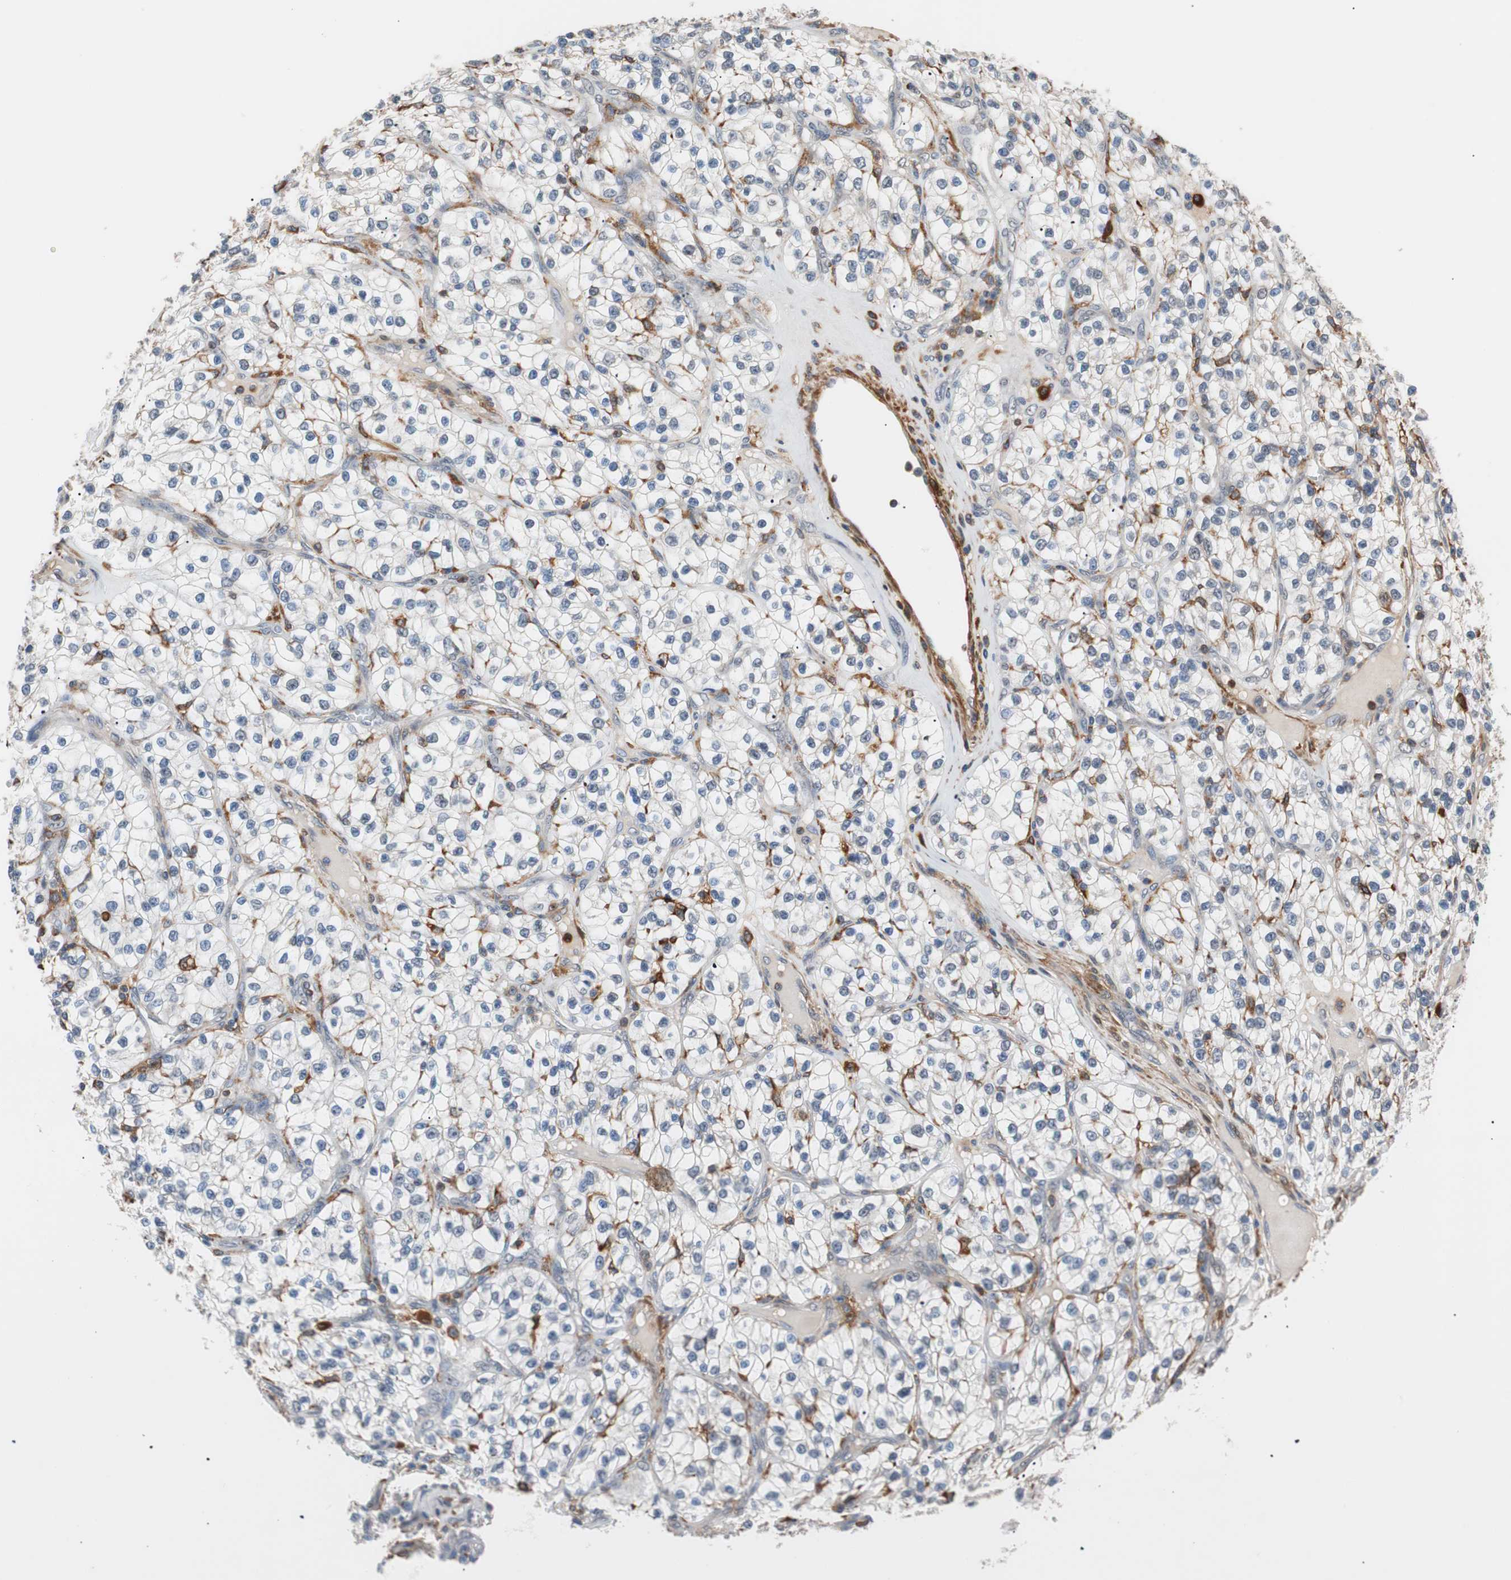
{"staining": {"intensity": "weak", "quantity": "<25%", "location": "cytoplasmic/membranous"}, "tissue": "renal cancer", "cell_type": "Tumor cells", "image_type": "cancer", "snomed": [{"axis": "morphology", "description": "Adenocarcinoma, NOS"}, {"axis": "topography", "description": "Kidney"}], "caption": "DAB immunohistochemical staining of adenocarcinoma (renal) demonstrates no significant staining in tumor cells.", "gene": "LITAF", "patient": {"sex": "female", "age": 57}}